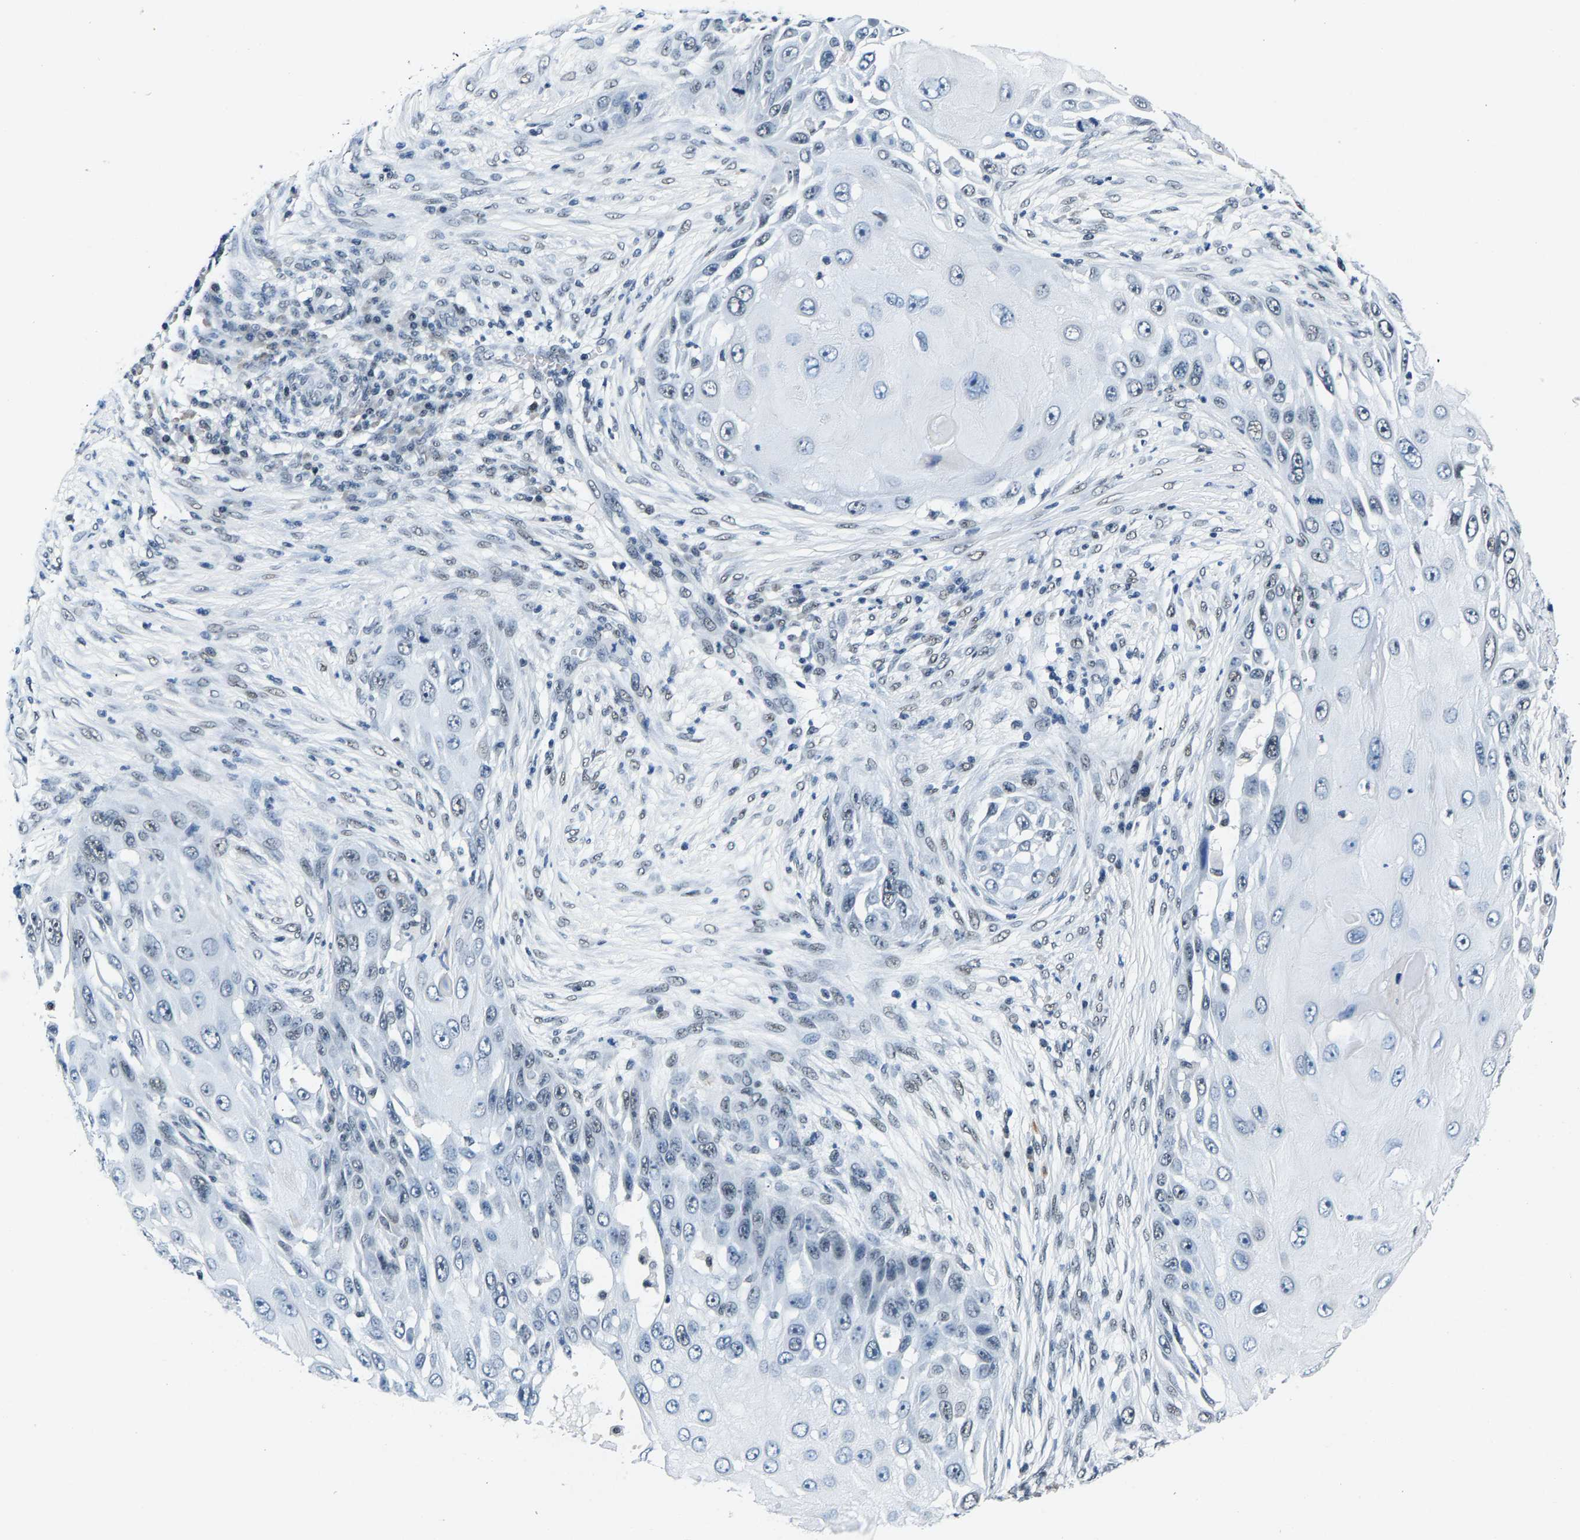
{"staining": {"intensity": "weak", "quantity": "<25%", "location": "nuclear"}, "tissue": "skin cancer", "cell_type": "Tumor cells", "image_type": "cancer", "snomed": [{"axis": "morphology", "description": "Squamous cell carcinoma, NOS"}, {"axis": "topography", "description": "Skin"}], "caption": "Protein analysis of skin cancer demonstrates no significant staining in tumor cells.", "gene": "ATF2", "patient": {"sex": "female", "age": 44}}